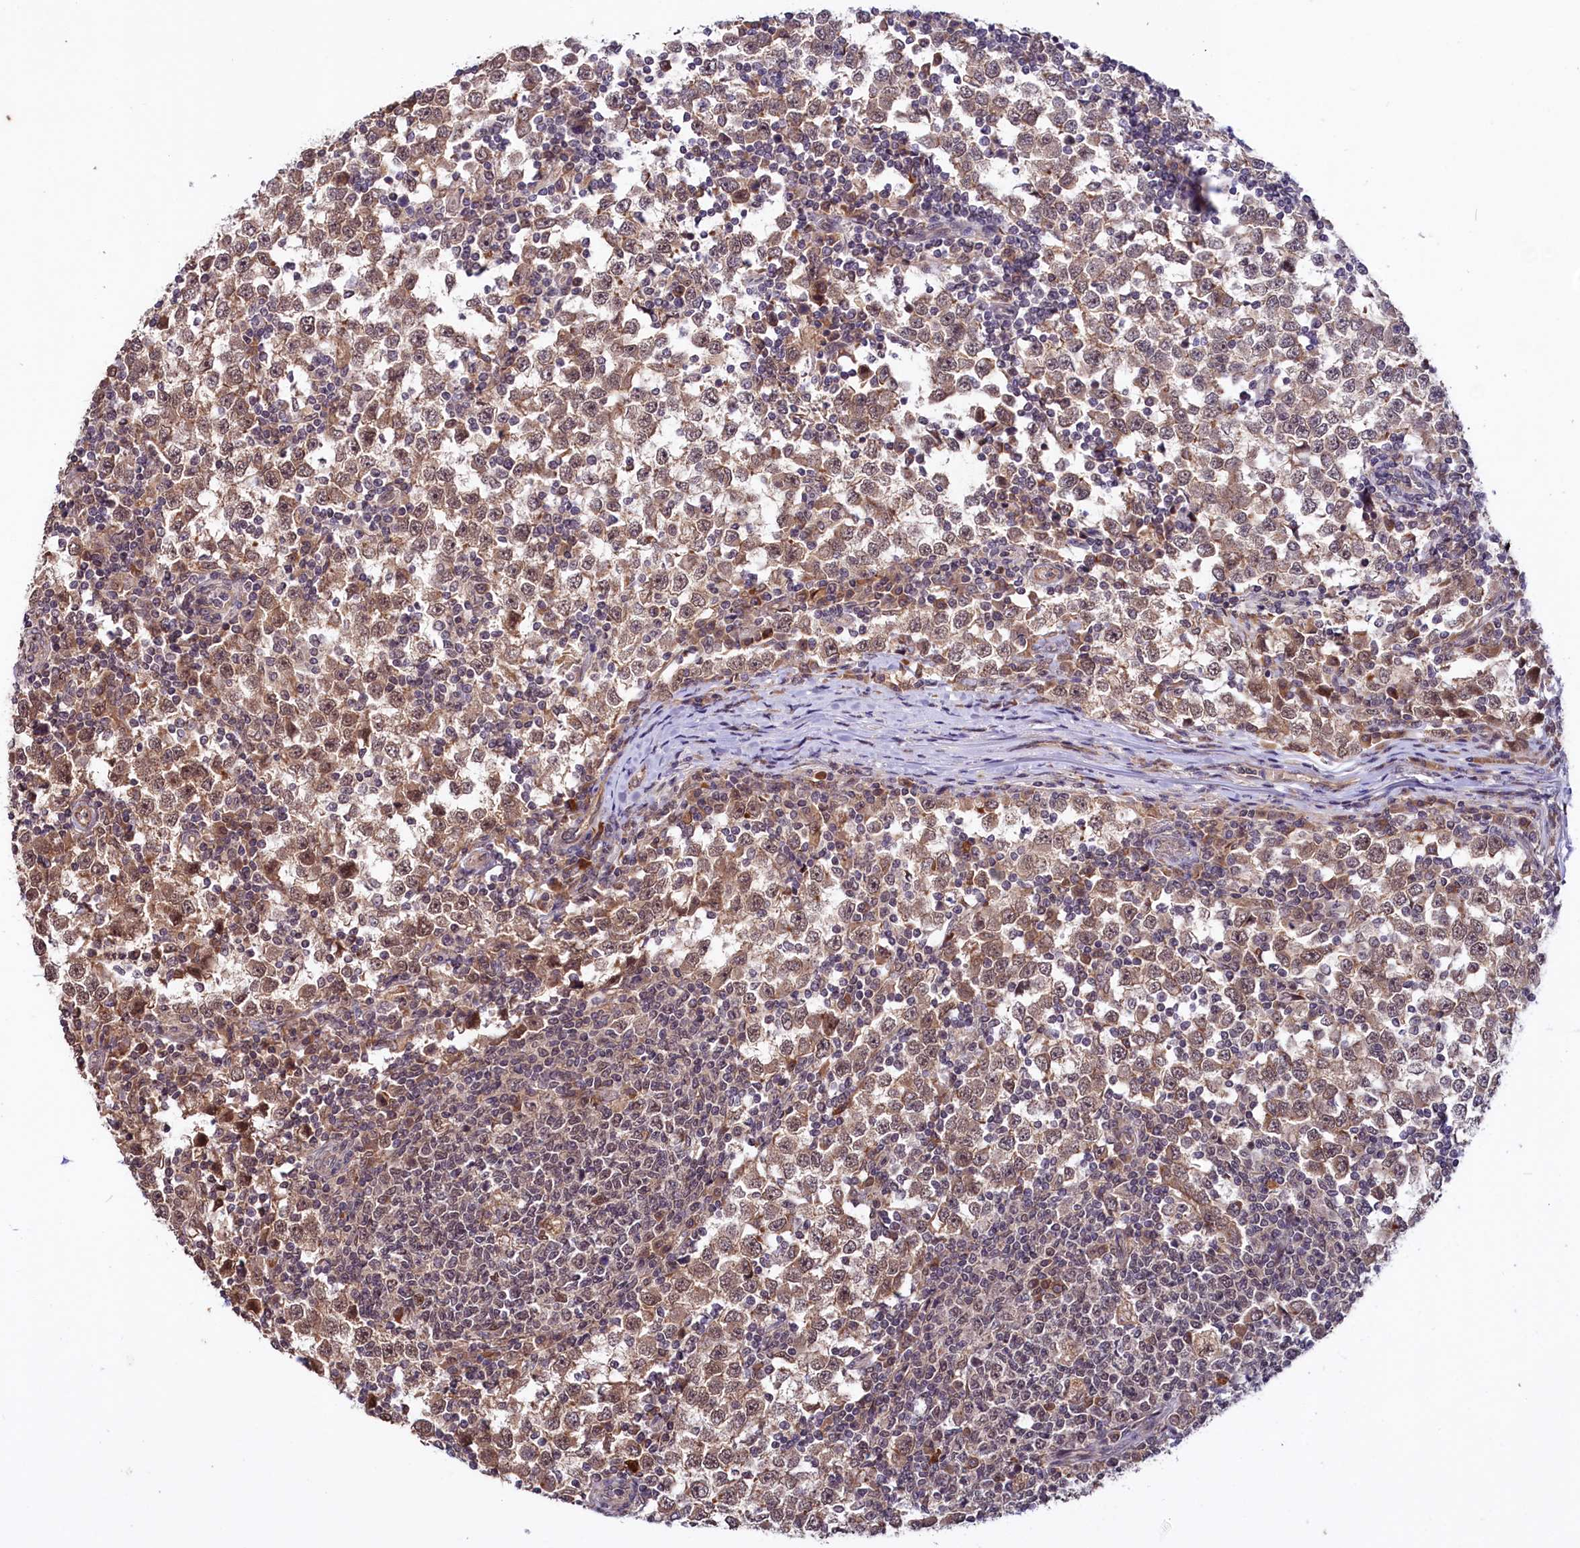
{"staining": {"intensity": "moderate", "quantity": ">75%", "location": "cytoplasmic/membranous,nuclear"}, "tissue": "testis cancer", "cell_type": "Tumor cells", "image_type": "cancer", "snomed": [{"axis": "morphology", "description": "Seminoma, NOS"}, {"axis": "topography", "description": "Testis"}], "caption": "A brown stain shows moderate cytoplasmic/membranous and nuclear expression of a protein in testis cancer (seminoma) tumor cells.", "gene": "UBE3A", "patient": {"sex": "male", "age": 65}}